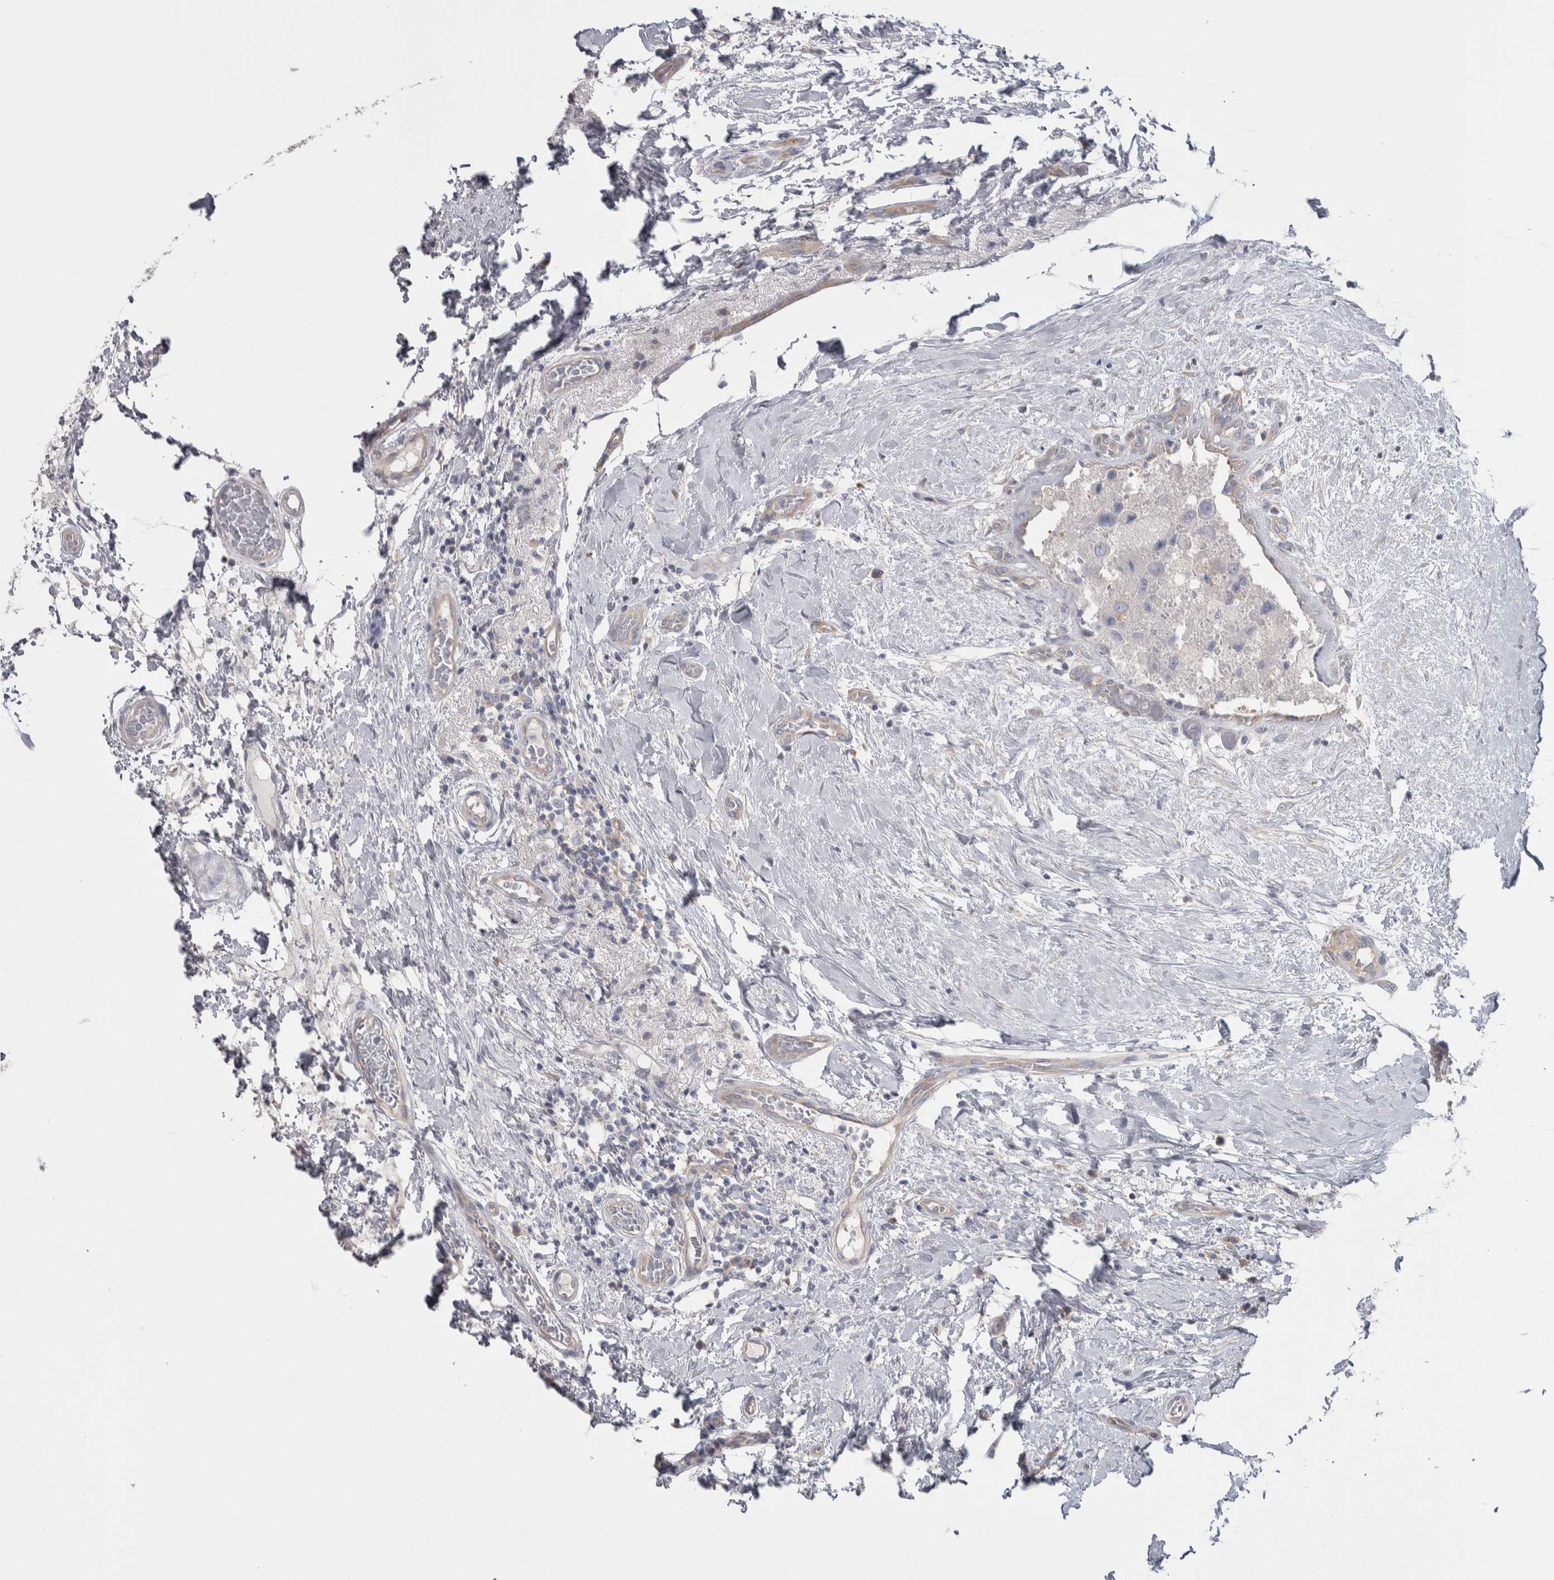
{"staining": {"intensity": "weak", "quantity": "<25%", "location": "cytoplasmic/membranous"}, "tissue": "breast cancer", "cell_type": "Tumor cells", "image_type": "cancer", "snomed": [{"axis": "morphology", "description": "Duct carcinoma"}, {"axis": "topography", "description": "Breast"}], "caption": "A photomicrograph of human breast cancer is negative for staining in tumor cells.", "gene": "GPHN", "patient": {"sex": "female", "age": 62}}